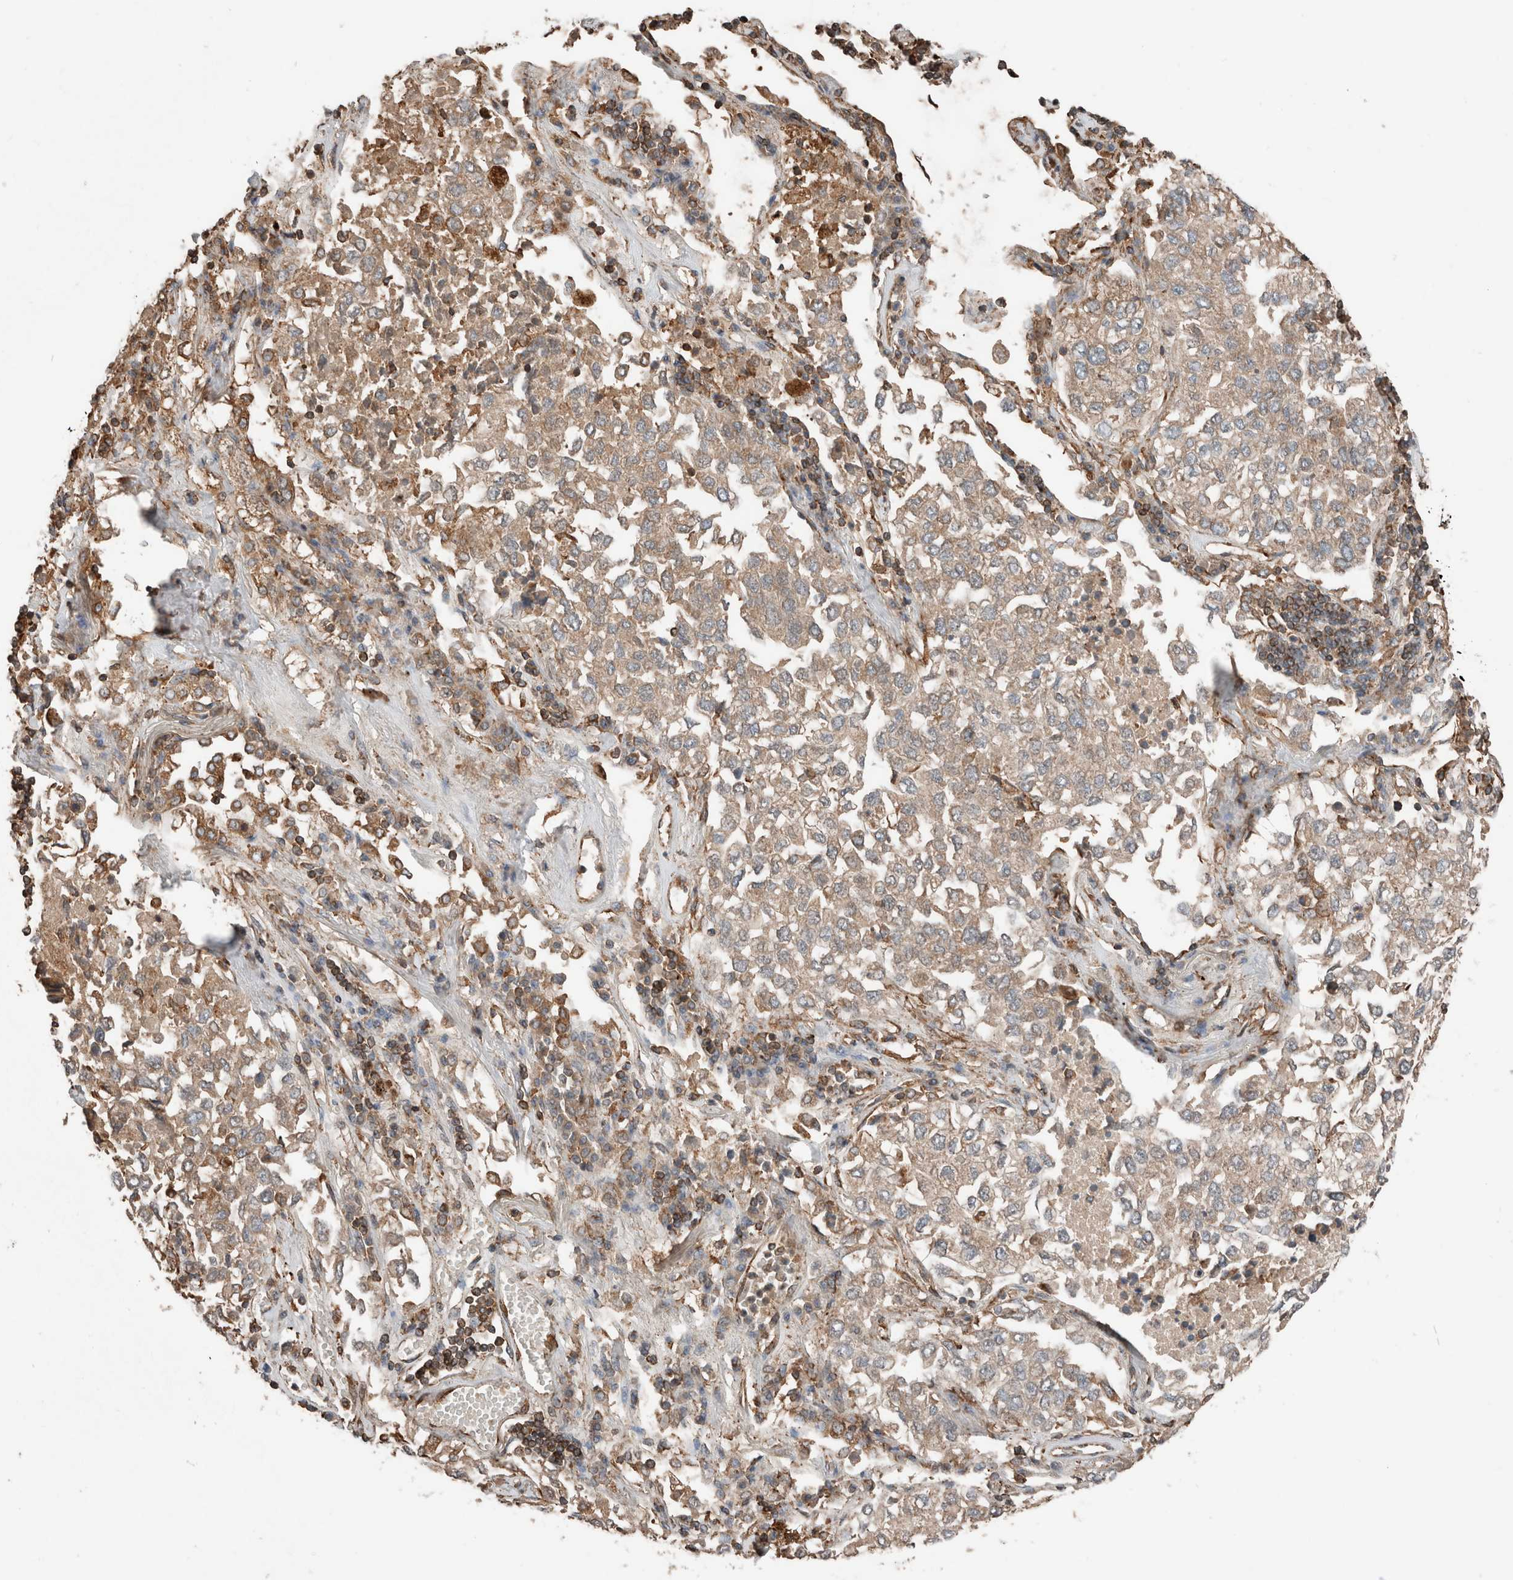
{"staining": {"intensity": "weak", "quantity": ">75%", "location": "cytoplasmic/membranous"}, "tissue": "lung cancer", "cell_type": "Tumor cells", "image_type": "cancer", "snomed": [{"axis": "morphology", "description": "Adenocarcinoma, NOS"}, {"axis": "topography", "description": "Lung"}], "caption": "Immunohistochemistry (DAB (3,3'-diaminobenzidine)) staining of lung cancer exhibits weak cytoplasmic/membranous protein staining in approximately >75% of tumor cells.", "gene": "ERAP2", "patient": {"sex": "male", "age": 63}}